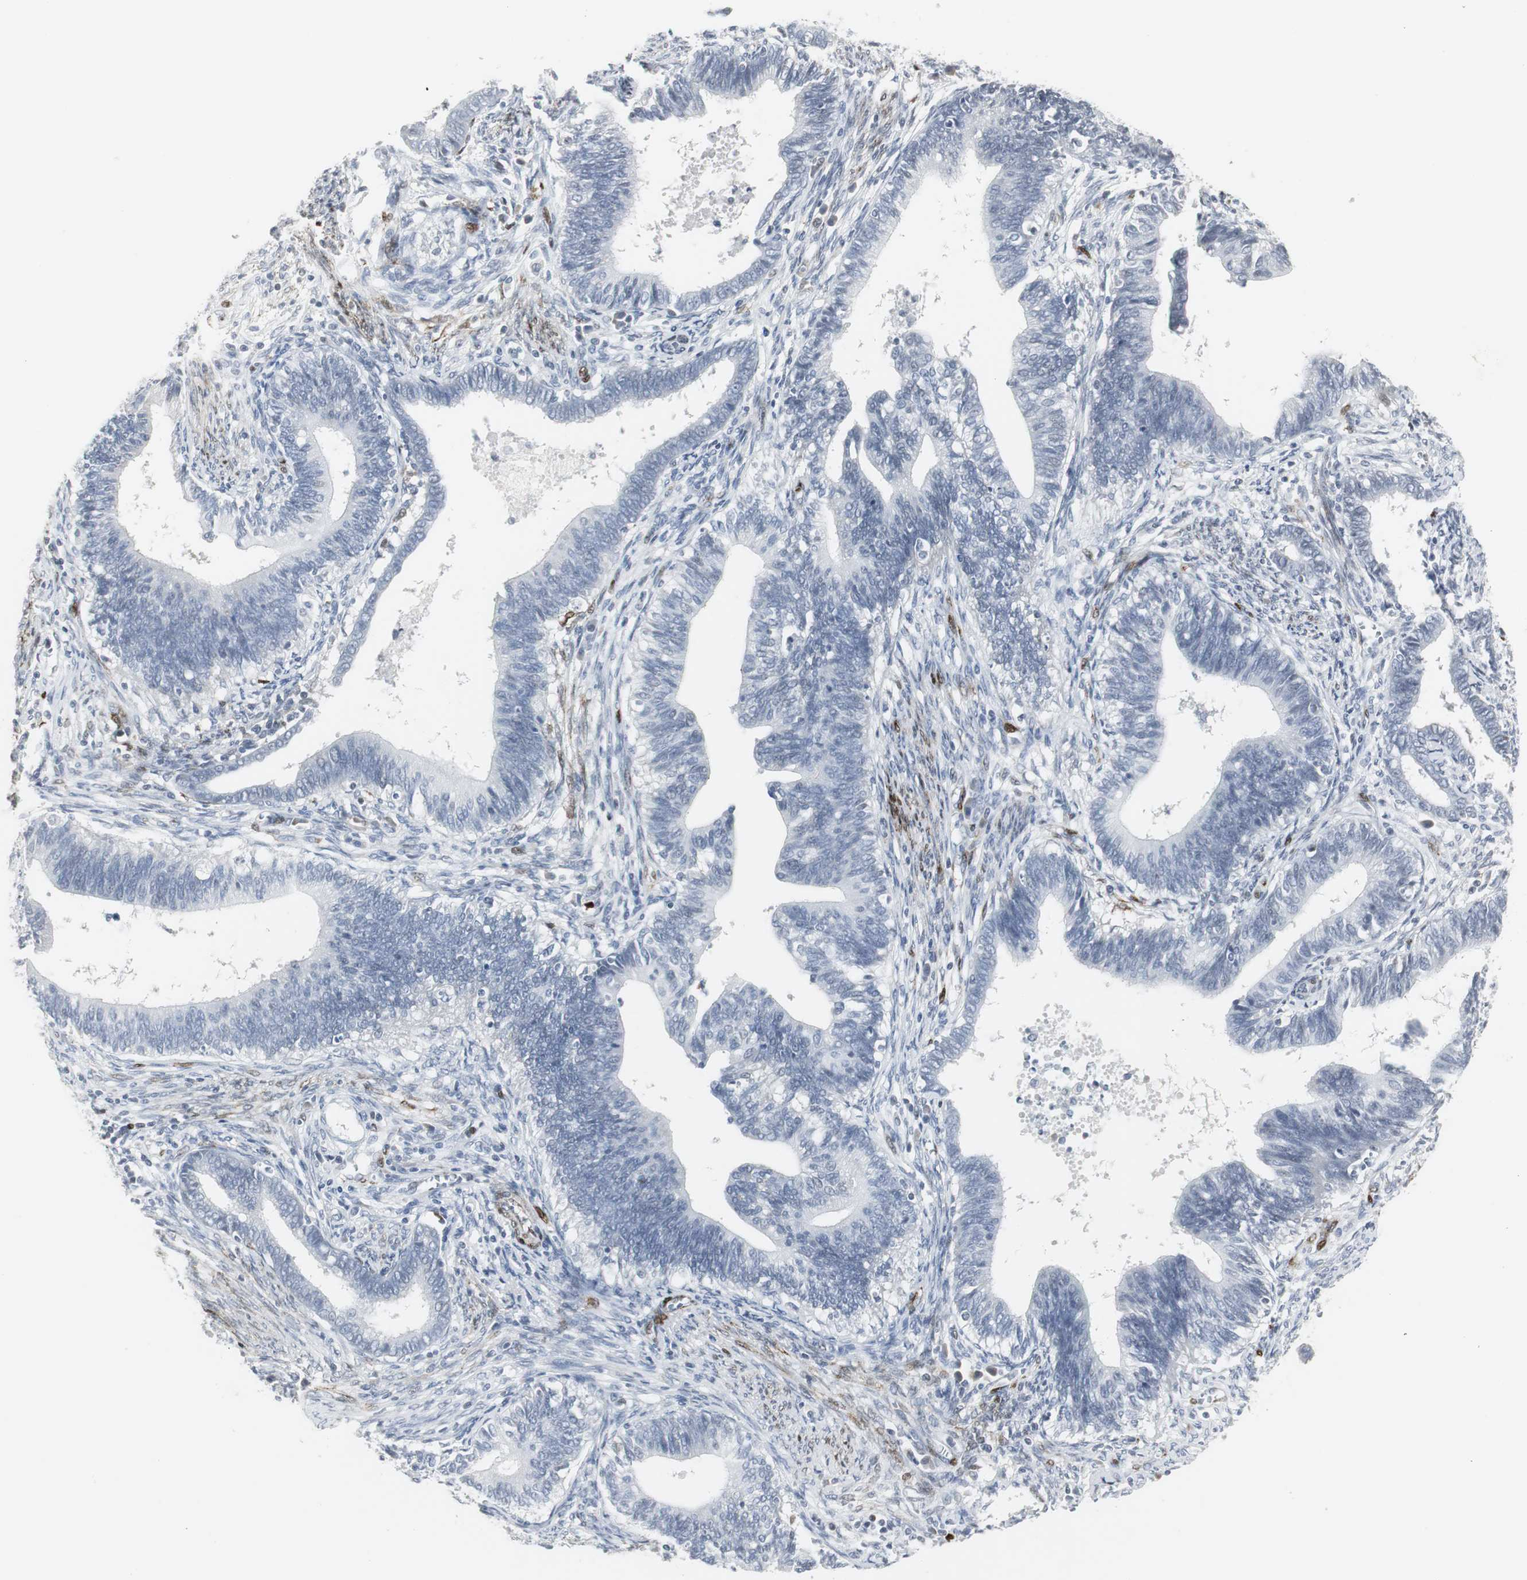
{"staining": {"intensity": "negative", "quantity": "none", "location": "none"}, "tissue": "cervical cancer", "cell_type": "Tumor cells", "image_type": "cancer", "snomed": [{"axis": "morphology", "description": "Adenocarcinoma, NOS"}, {"axis": "topography", "description": "Cervix"}], "caption": "The immunohistochemistry (IHC) photomicrograph has no significant staining in tumor cells of cervical cancer (adenocarcinoma) tissue.", "gene": "PPP1R14A", "patient": {"sex": "female", "age": 44}}